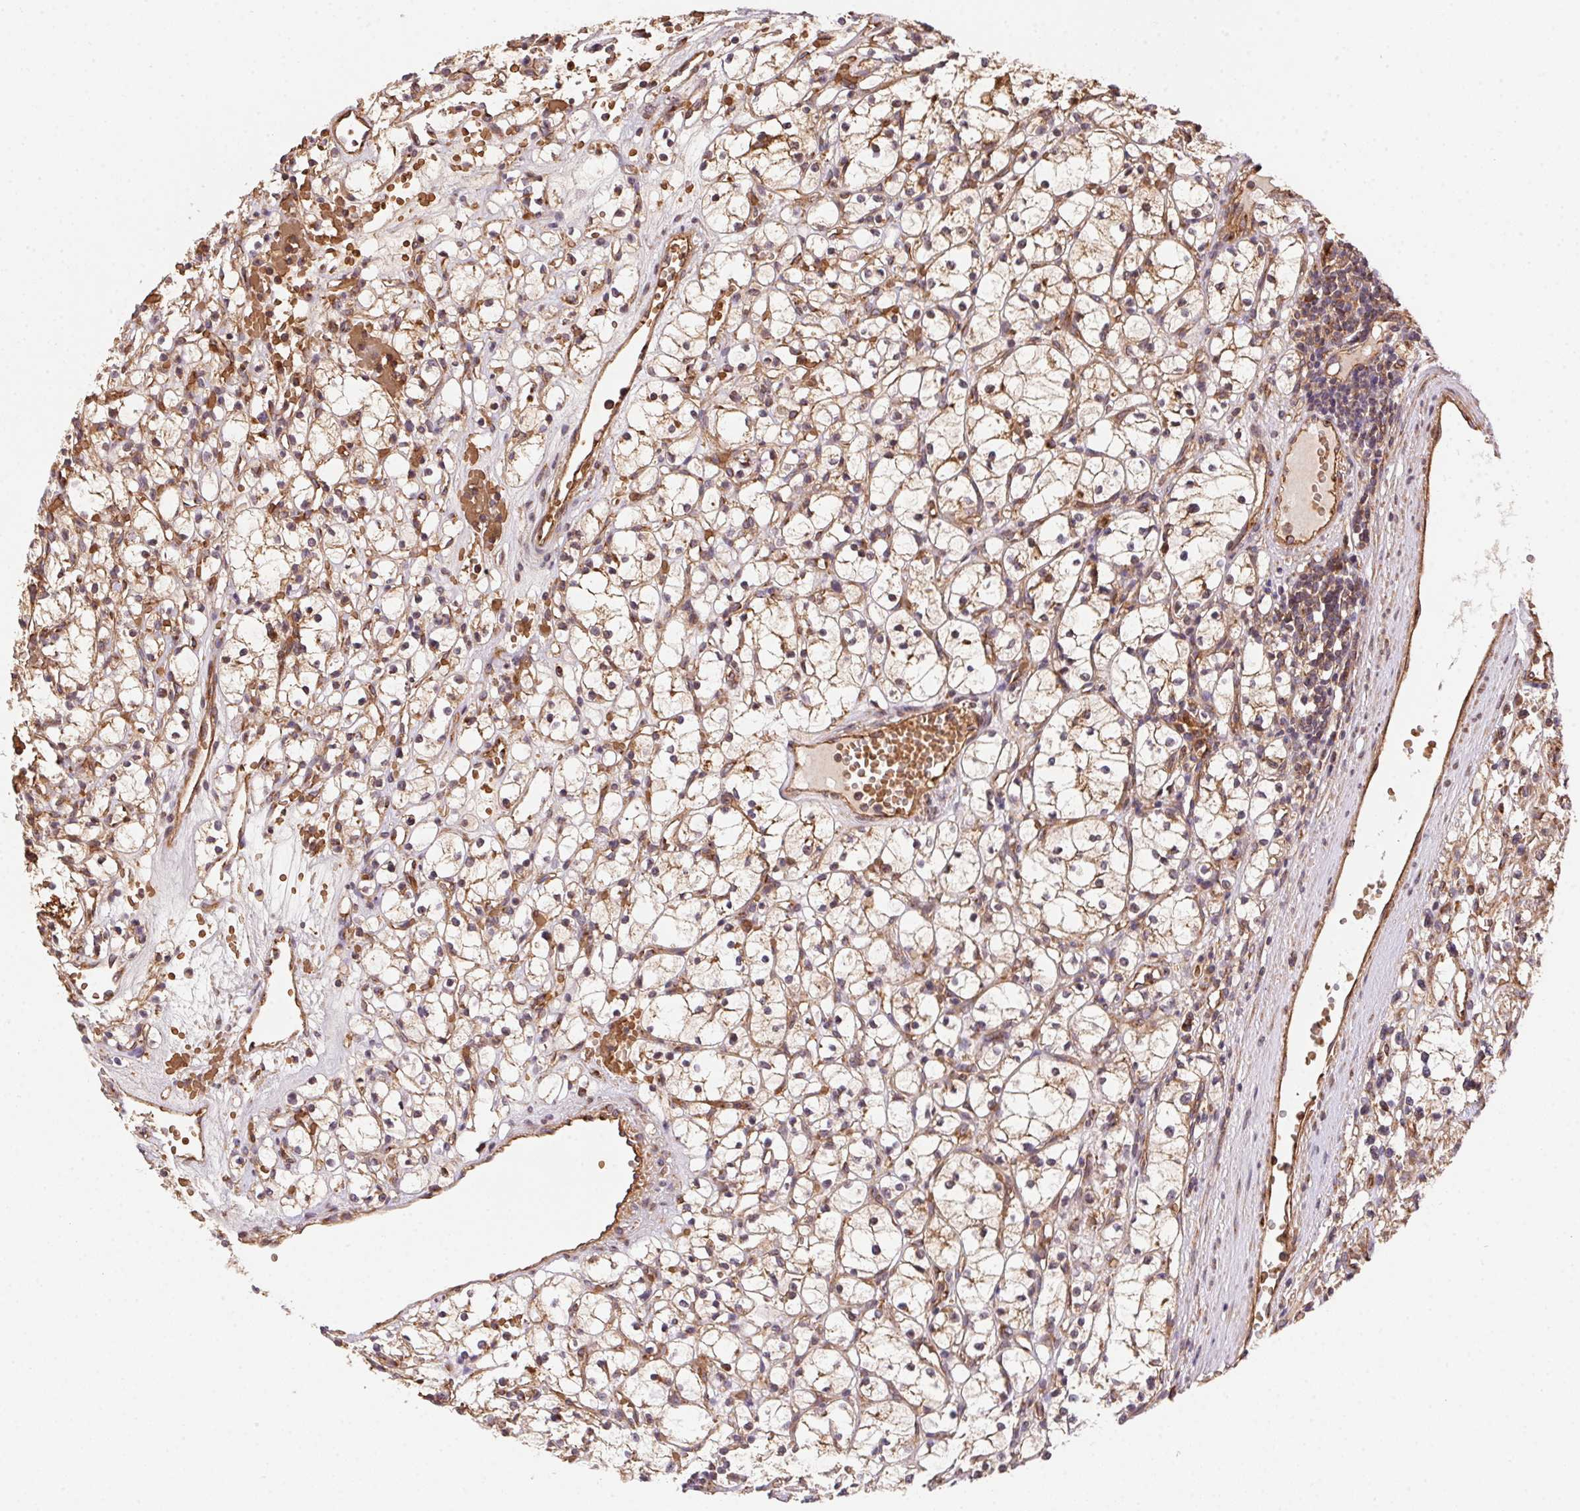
{"staining": {"intensity": "moderate", "quantity": "25%-75%", "location": "cytoplasmic/membranous"}, "tissue": "renal cancer", "cell_type": "Tumor cells", "image_type": "cancer", "snomed": [{"axis": "morphology", "description": "Adenocarcinoma, NOS"}, {"axis": "topography", "description": "Kidney"}], "caption": "A photomicrograph of human adenocarcinoma (renal) stained for a protein displays moderate cytoplasmic/membranous brown staining in tumor cells.", "gene": "USE1", "patient": {"sex": "female", "age": 59}}